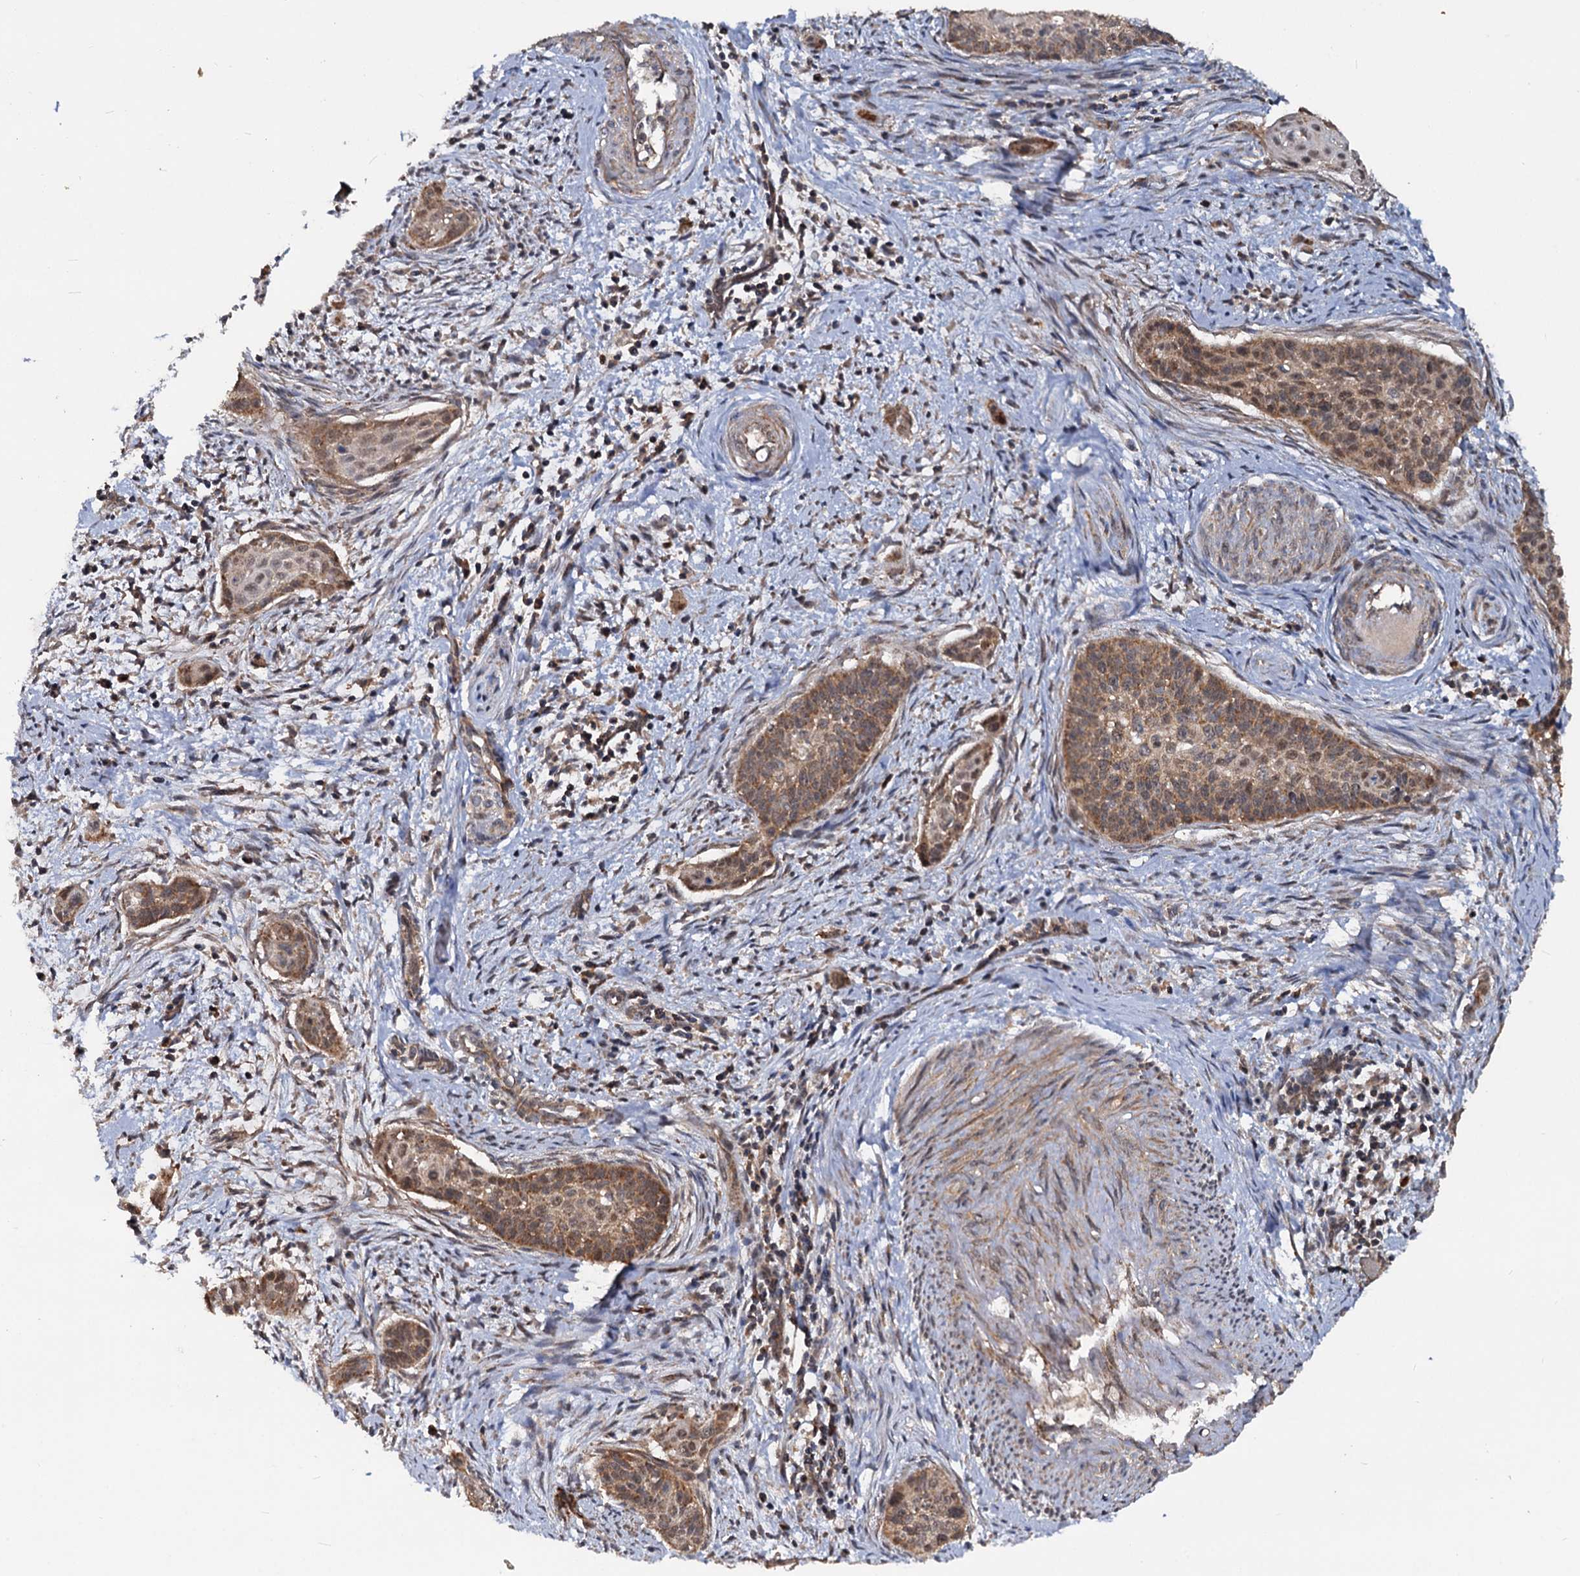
{"staining": {"intensity": "moderate", "quantity": ">75%", "location": "cytoplasmic/membranous"}, "tissue": "cervical cancer", "cell_type": "Tumor cells", "image_type": "cancer", "snomed": [{"axis": "morphology", "description": "Squamous cell carcinoma, NOS"}, {"axis": "topography", "description": "Cervix"}], "caption": "A high-resolution micrograph shows immunohistochemistry staining of cervical squamous cell carcinoma, which shows moderate cytoplasmic/membranous positivity in approximately >75% of tumor cells. The staining was performed using DAB (3,3'-diaminobenzidine) to visualize the protein expression in brown, while the nuclei were stained in blue with hematoxylin (Magnification: 20x).", "gene": "CEP76", "patient": {"sex": "female", "age": 33}}